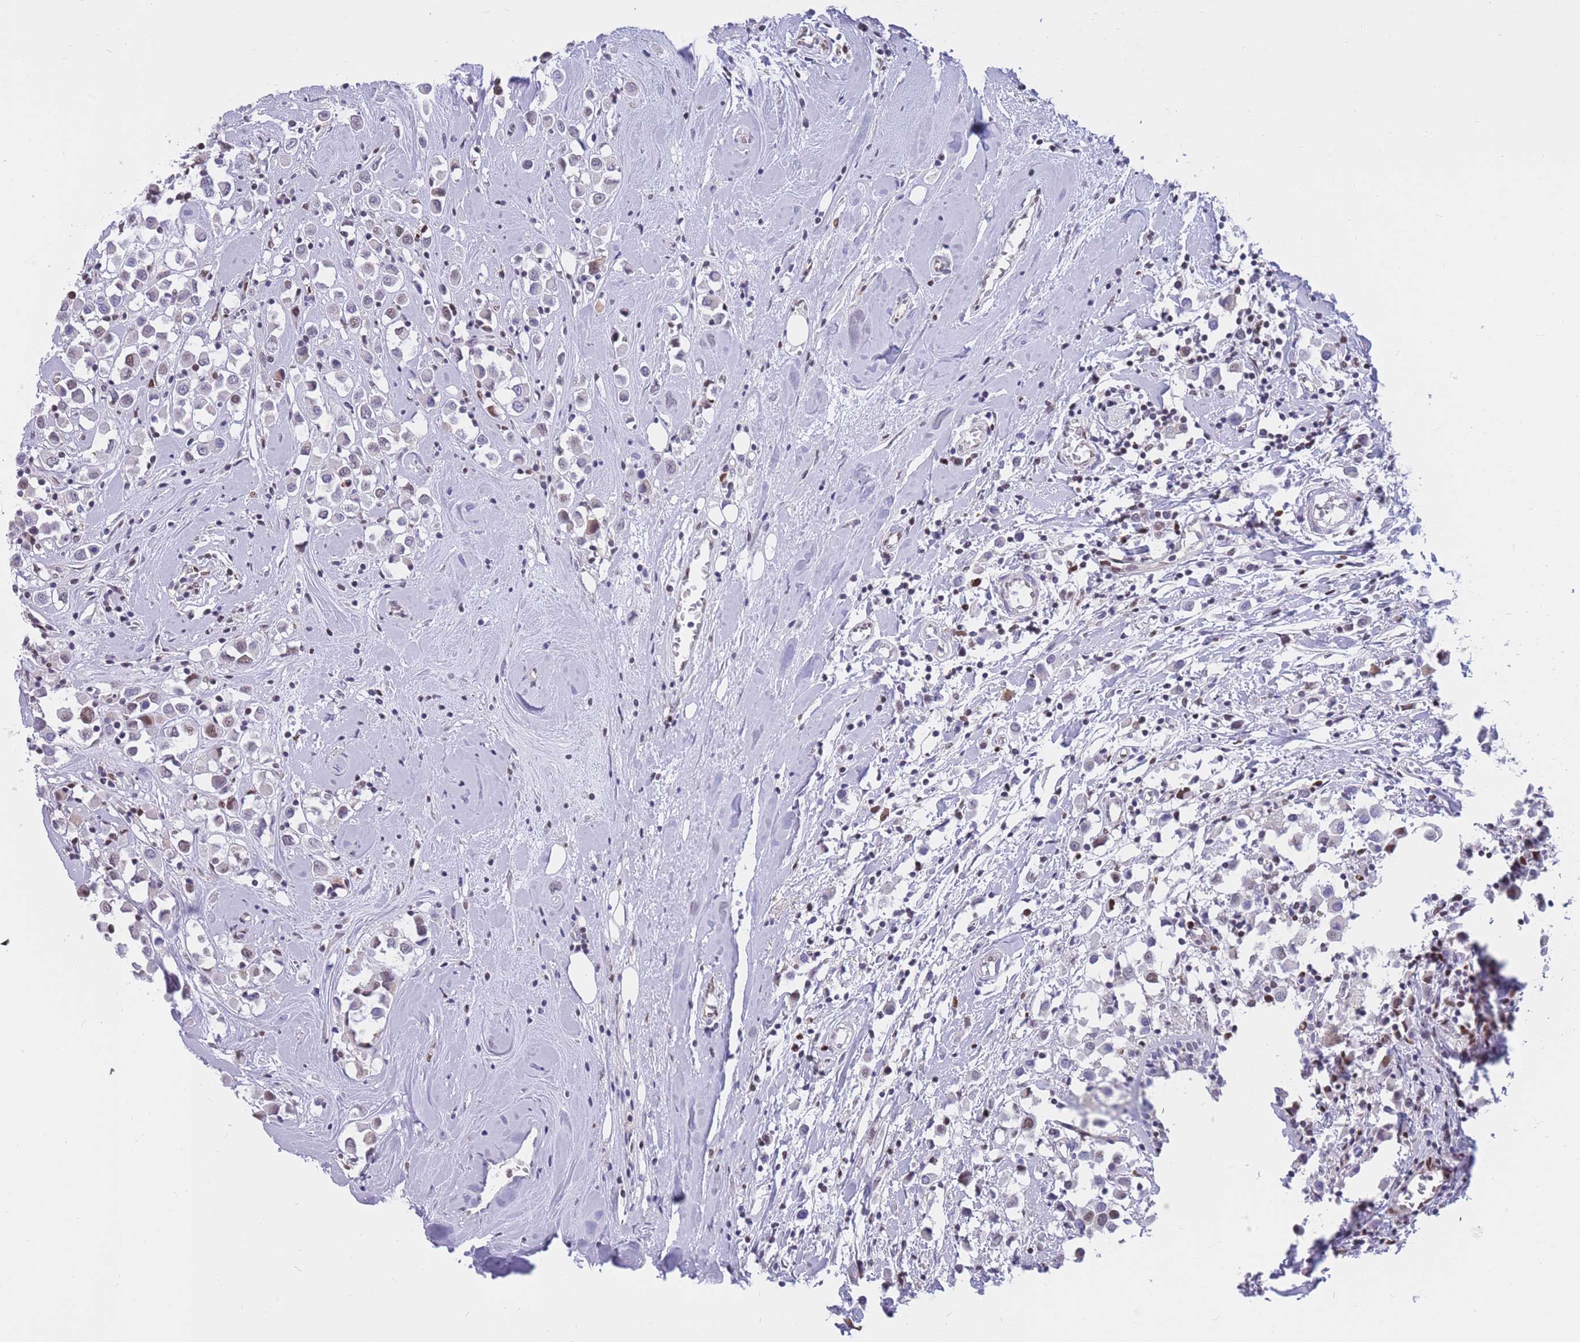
{"staining": {"intensity": "weak", "quantity": "<25%", "location": "nuclear"}, "tissue": "breast cancer", "cell_type": "Tumor cells", "image_type": "cancer", "snomed": [{"axis": "morphology", "description": "Duct carcinoma"}, {"axis": "topography", "description": "Breast"}], "caption": "The histopathology image exhibits no staining of tumor cells in breast cancer (invasive ductal carcinoma). The staining was performed using DAB to visualize the protein expression in brown, while the nuclei were stained in blue with hematoxylin (Magnification: 20x).", "gene": "NASP", "patient": {"sex": "female", "age": 61}}